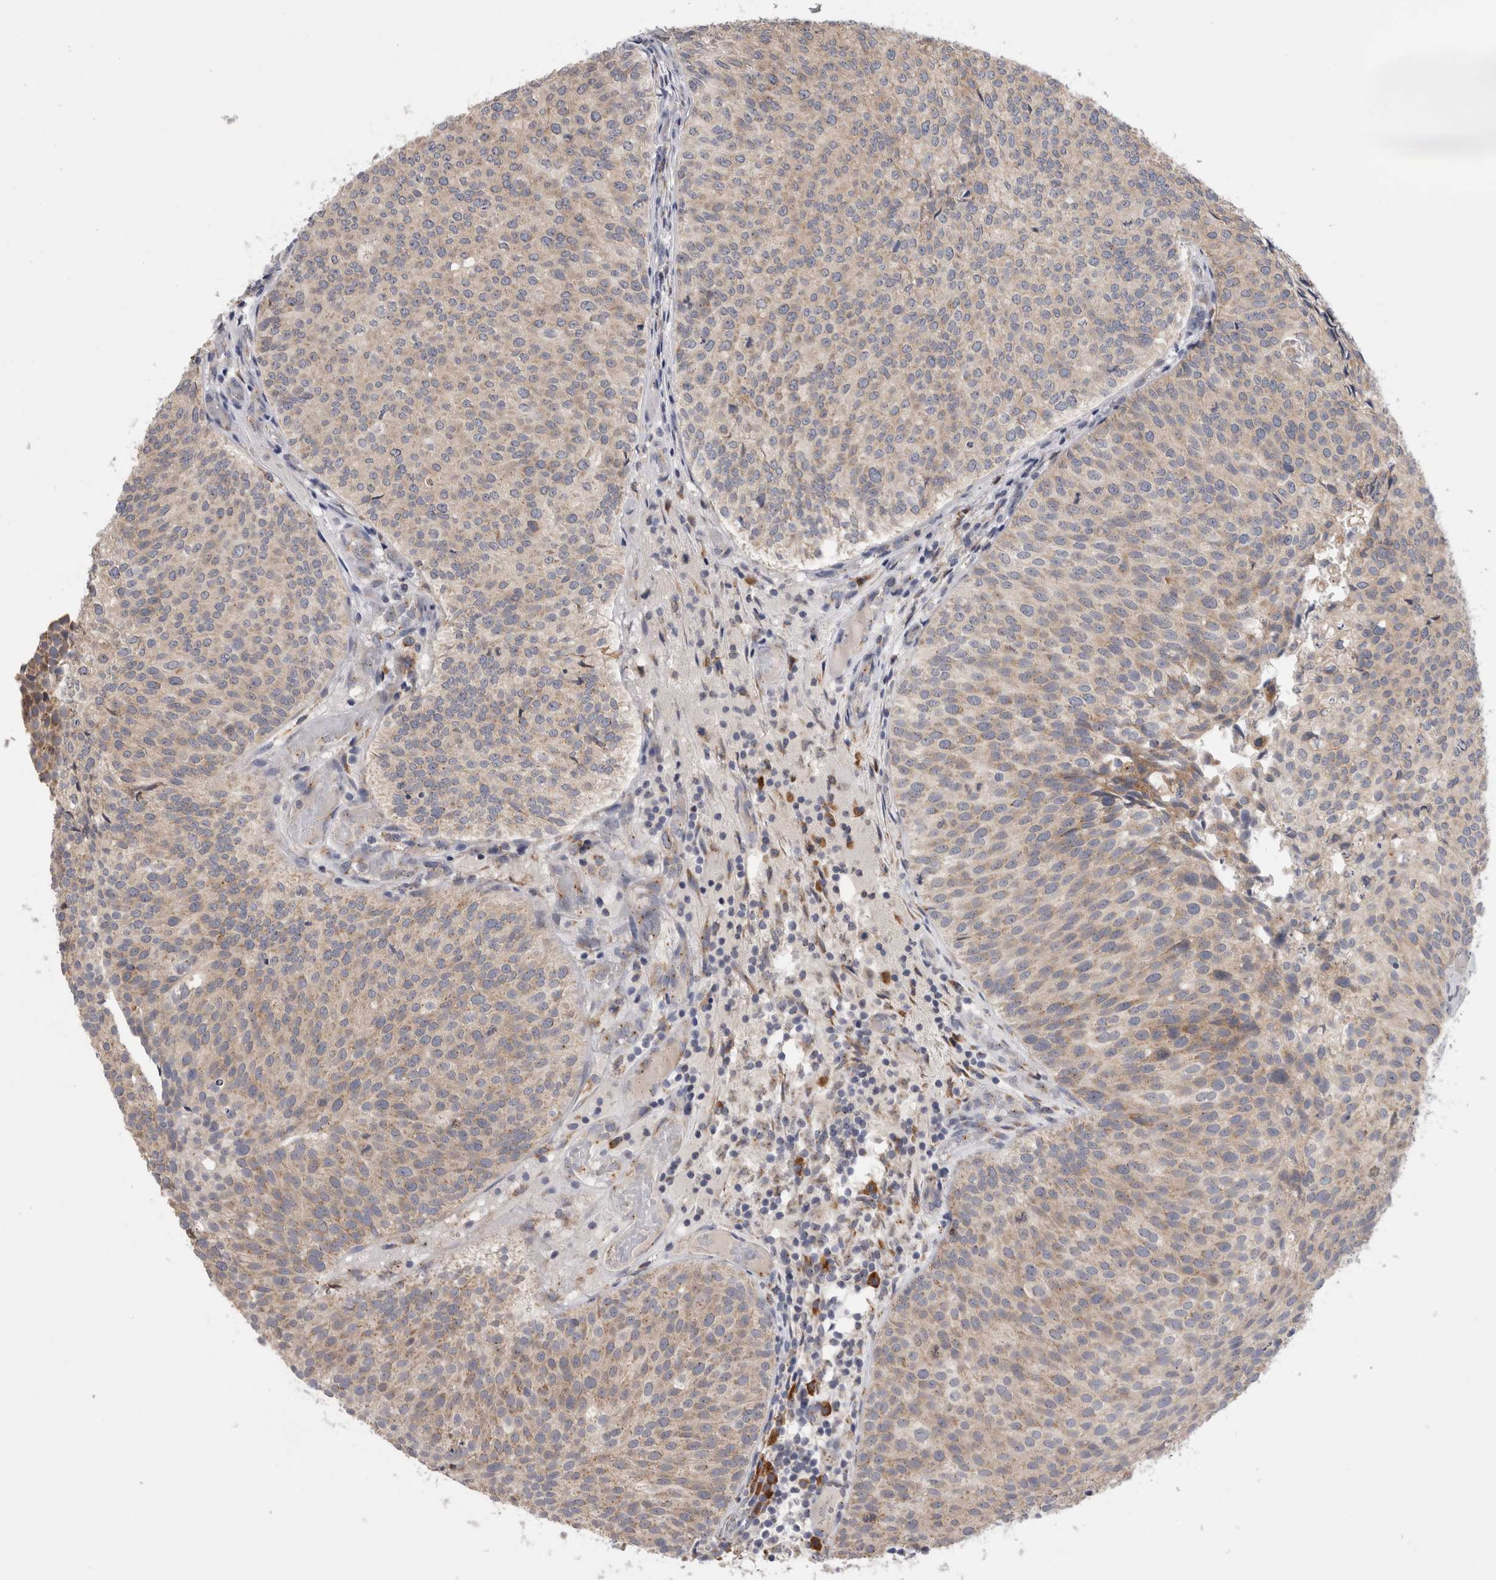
{"staining": {"intensity": "weak", "quantity": ">75%", "location": "cytoplasmic/membranous"}, "tissue": "urothelial cancer", "cell_type": "Tumor cells", "image_type": "cancer", "snomed": [{"axis": "morphology", "description": "Urothelial carcinoma, Low grade"}, {"axis": "topography", "description": "Urinary bladder"}], "caption": "DAB (3,3'-diaminobenzidine) immunohistochemical staining of human urothelial cancer reveals weak cytoplasmic/membranous protein staining in approximately >75% of tumor cells.", "gene": "ZNF341", "patient": {"sex": "male", "age": 86}}